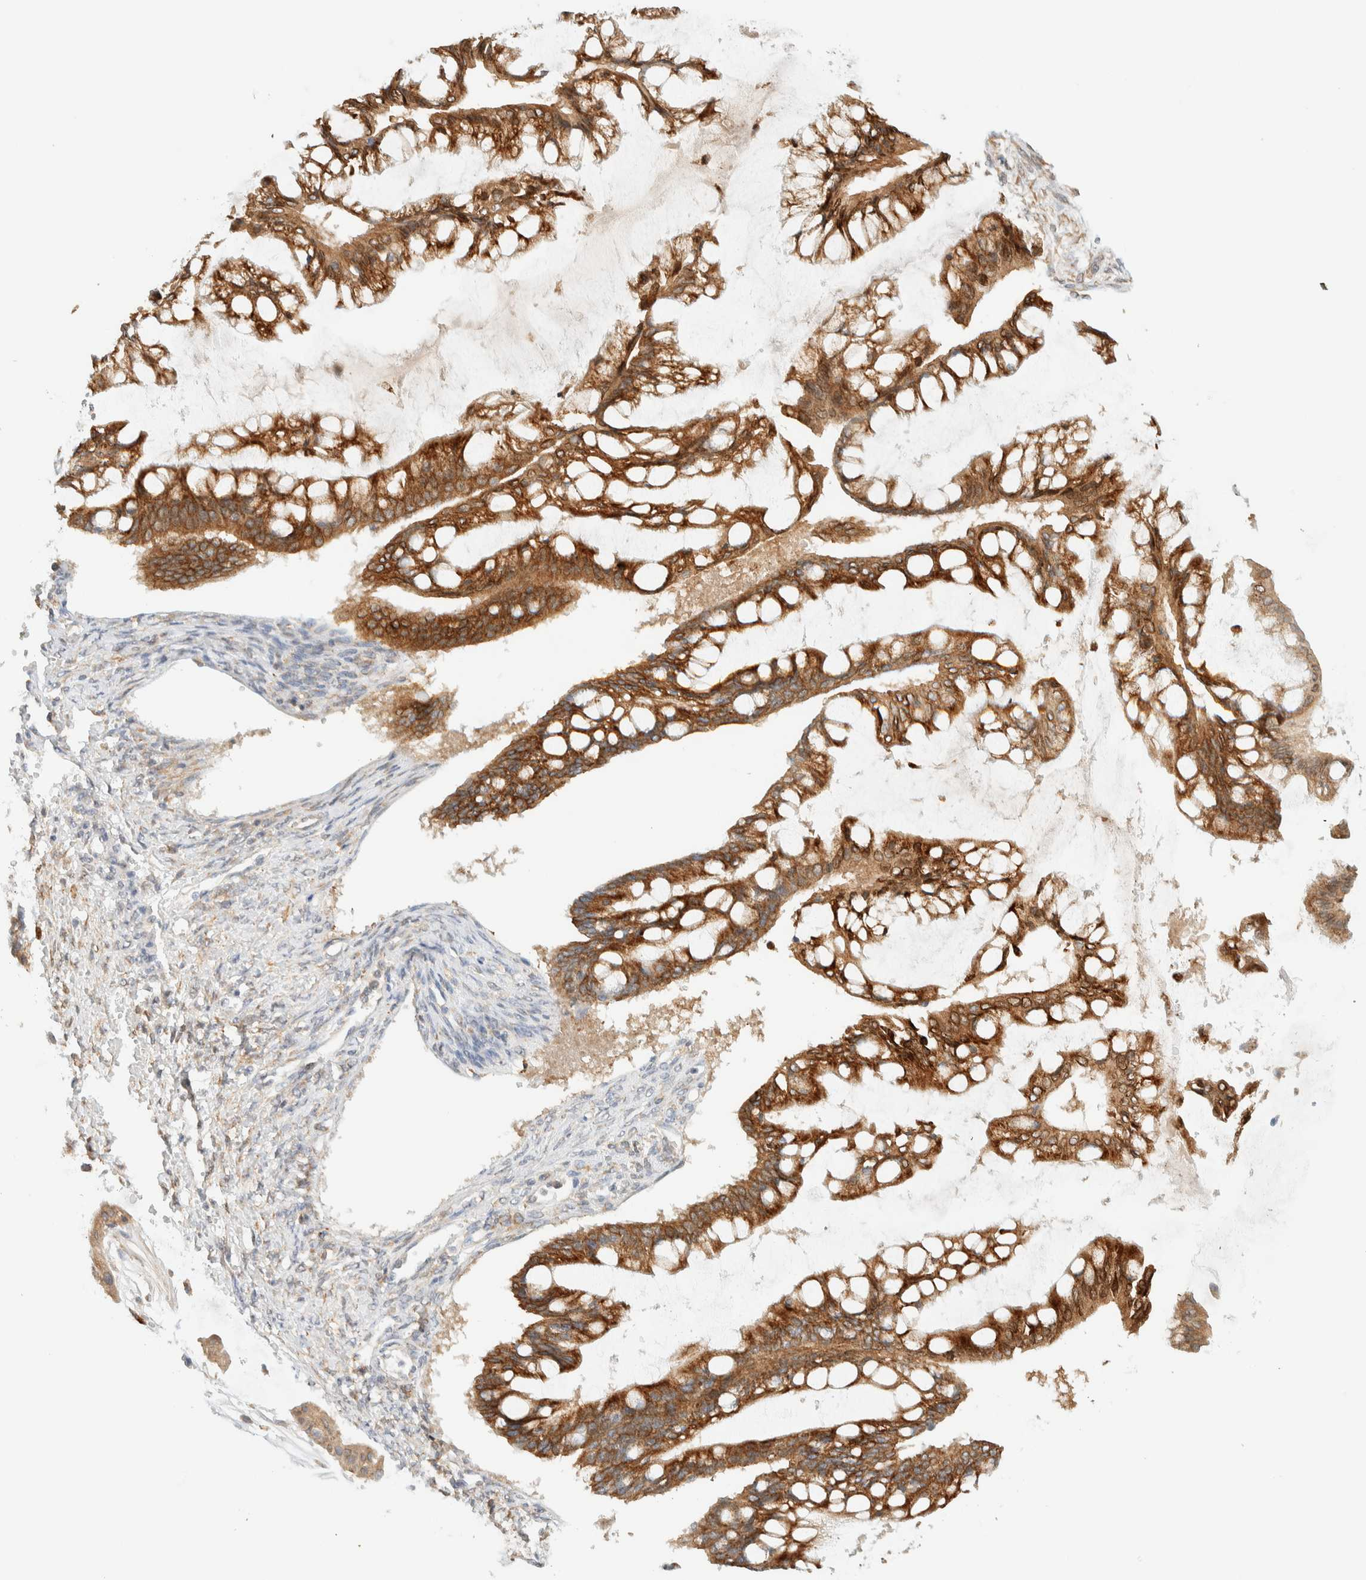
{"staining": {"intensity": "moderate", "quantity": ">75%", "location": "cytoplasmic/membranous"}, "tissue": "ovarian cancer", "cell_type": "Tumor cells", "image_type": "cancer", "snomed": [{"axis": "morphology", "description": "Cystadenocarcinoma, mucinous, NOS"}, {"axis": "topography", "description": "Ovary"}], "caption": "Immunohistochemistry of ovarian mucinous cystadenocarcinoma demonstrates medium levels of moderate cytoplasmic/membranous positivity in about >75% of tumor cells.", "gene": "NT5C", "patient": {"sex": "female", "age": 73}}